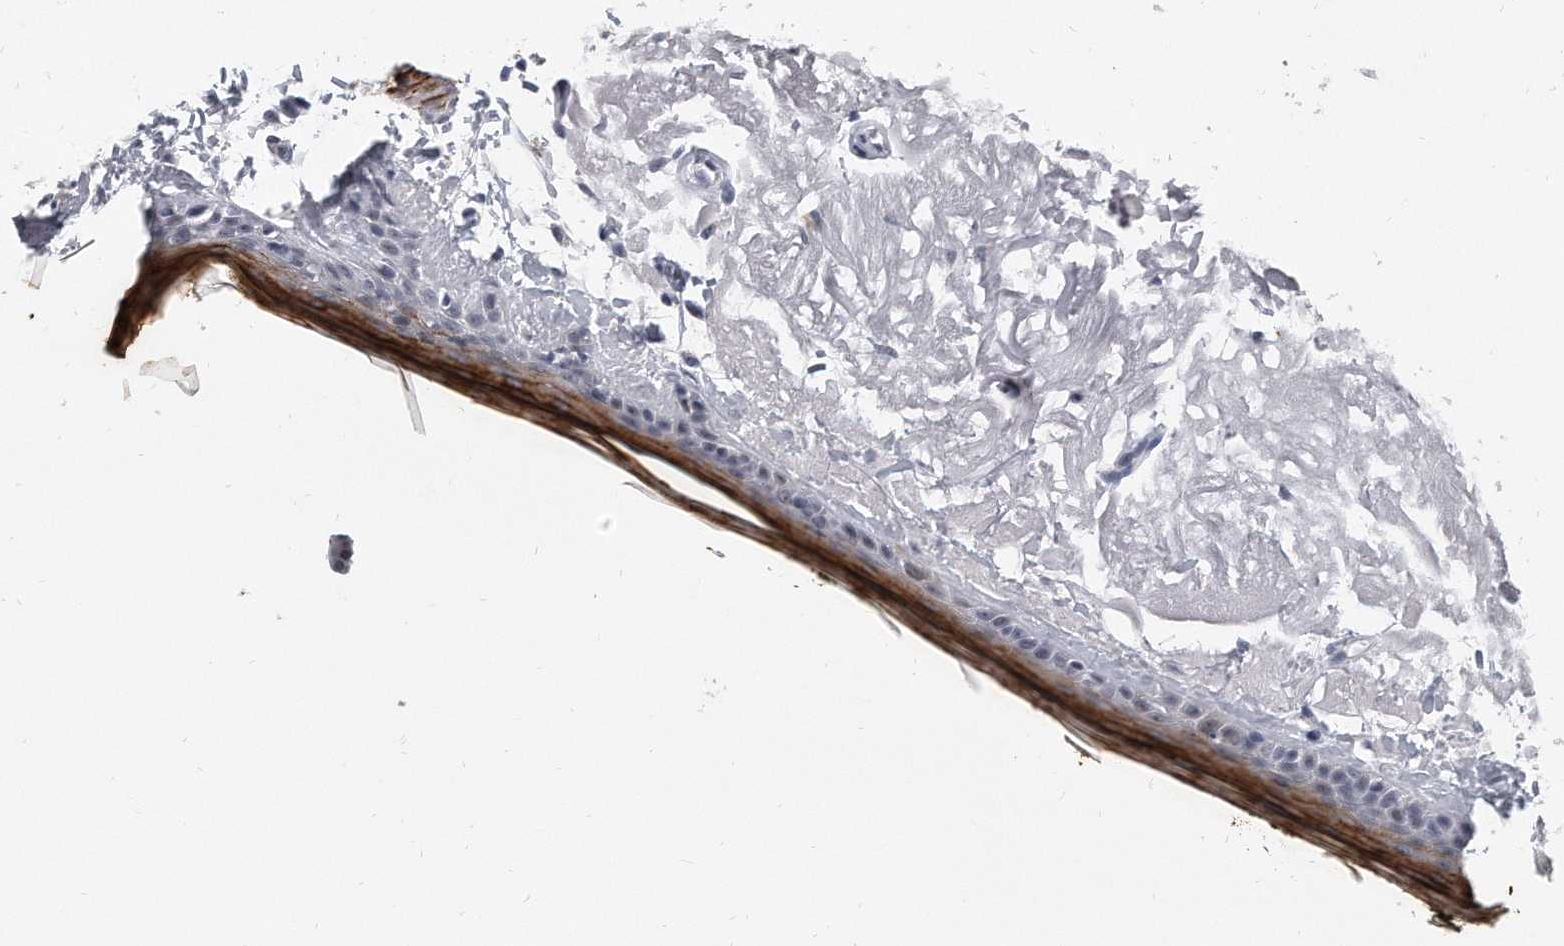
{"staining": {"intensity": "negative", "quantity": "none", "location": "none"}, "tissue": "skin", "cell_type": "Fibroblasts", "image_type": "normal", "snomed": [{"axis": "morphology", "description": "Normal tissue, NOS"}, {"axis": "topography", "description": "Skin"}, {"axis": "topography", "description": "Skeletal muscle"}], "caption": "IHC of benign human skin displays no positivity in fibroblasts. (DAB IHC, high magnification).", "gene": "TFCP2L1", "patient": {"sex": "male", "age": 83}}